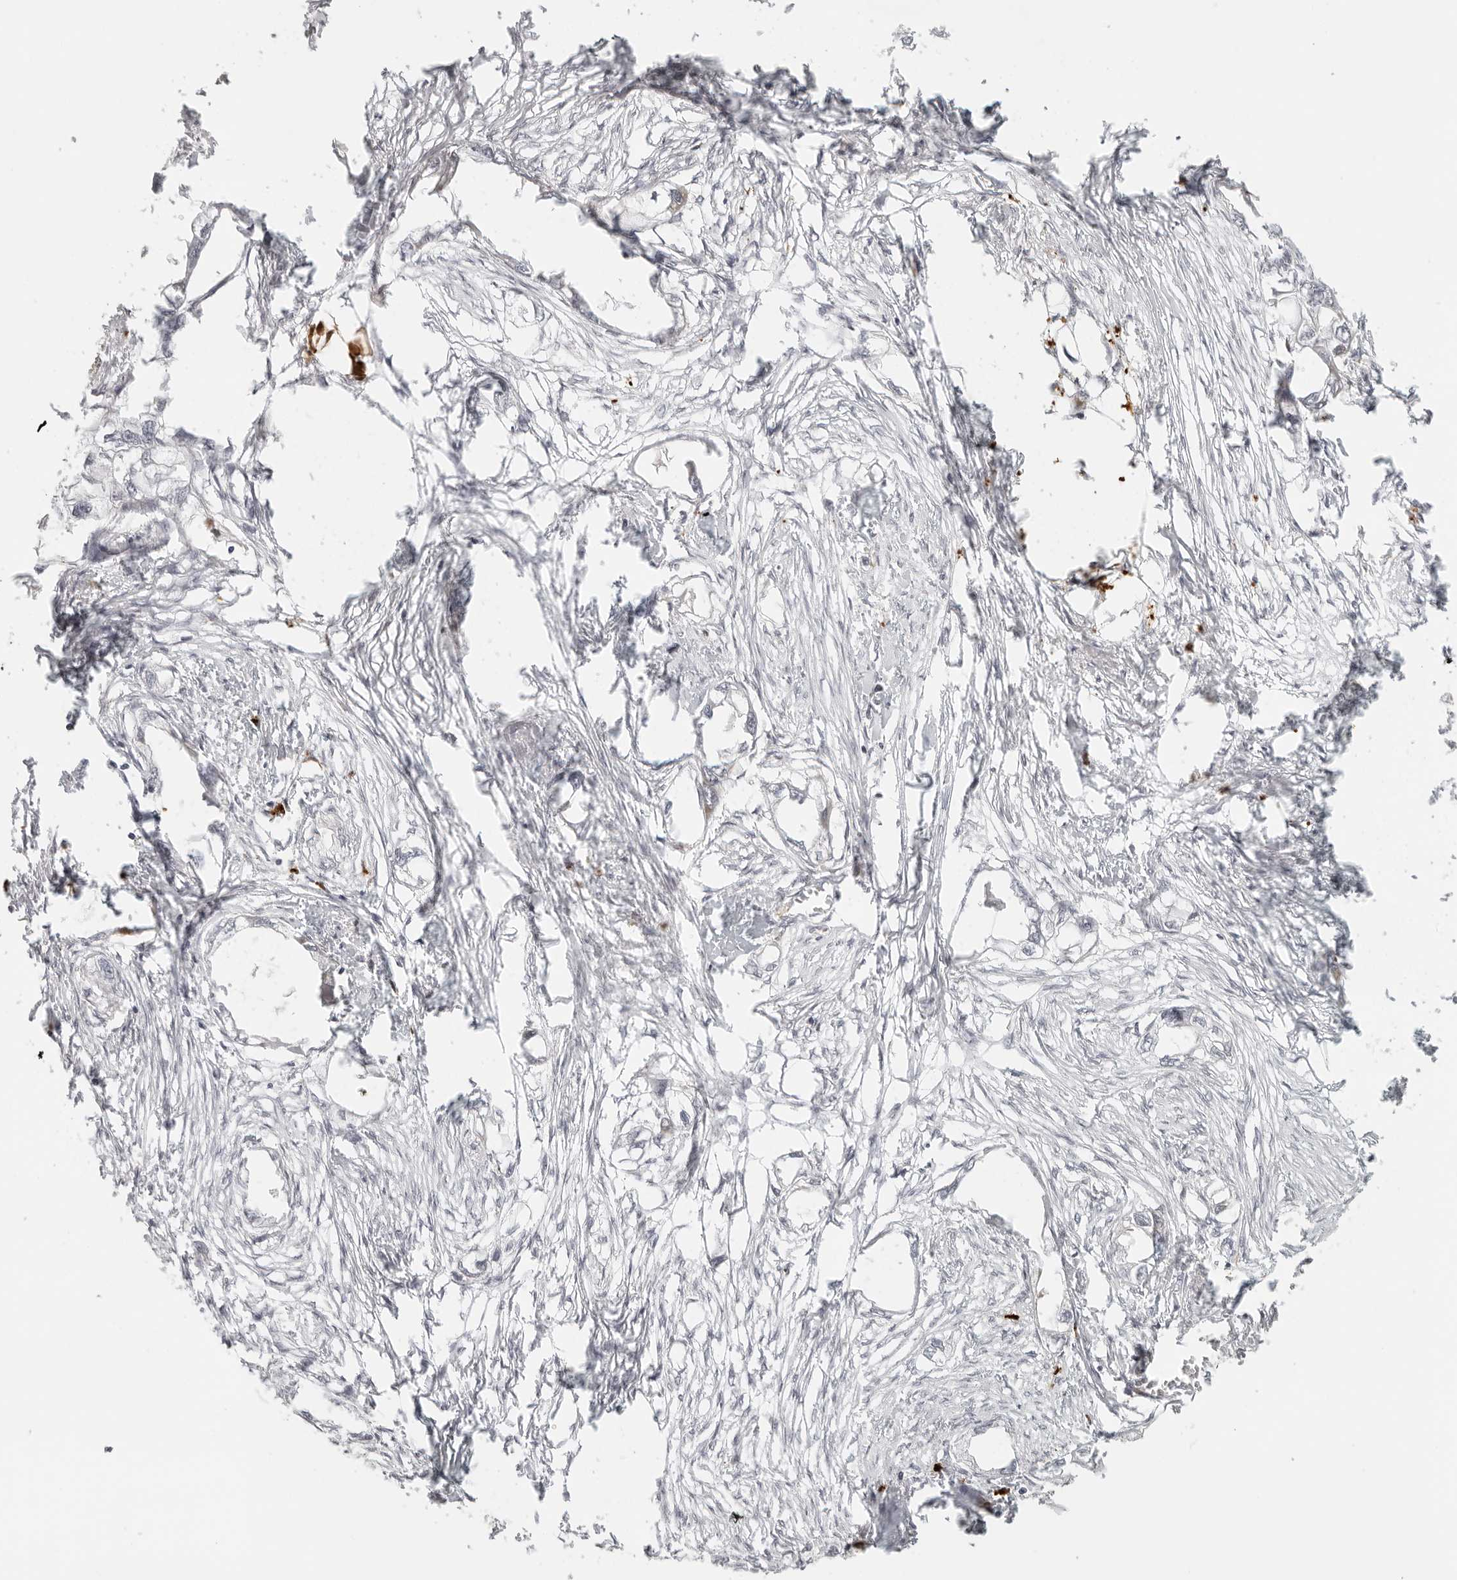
{"staining": {"intensity": "negative", "quantity": "none", "location": "none"}, "tissue": "endometrial cancer", "cell_type": "Tumor cells", "image_type": "cancer", "snomed": [{"axis": "morphology", "description": "Adenocarcinoma, NOS"}, {"axis": "morphology", "description": "Adenocarcinoma, metastatic, NOS"}, {"axis": "topography", "description": "Adipose tissue"}, {"axis": "topography", "description": "Endometrium"}], "caption": "A high-resolution histopathology image shows immunohistochemistry (IHC) staining of adenocarcinoma (endometrial), which demonstrates no significant expression in tumor cells.", "gene": "ZNF678", "patient": {"sex": "female", "age": 67}}